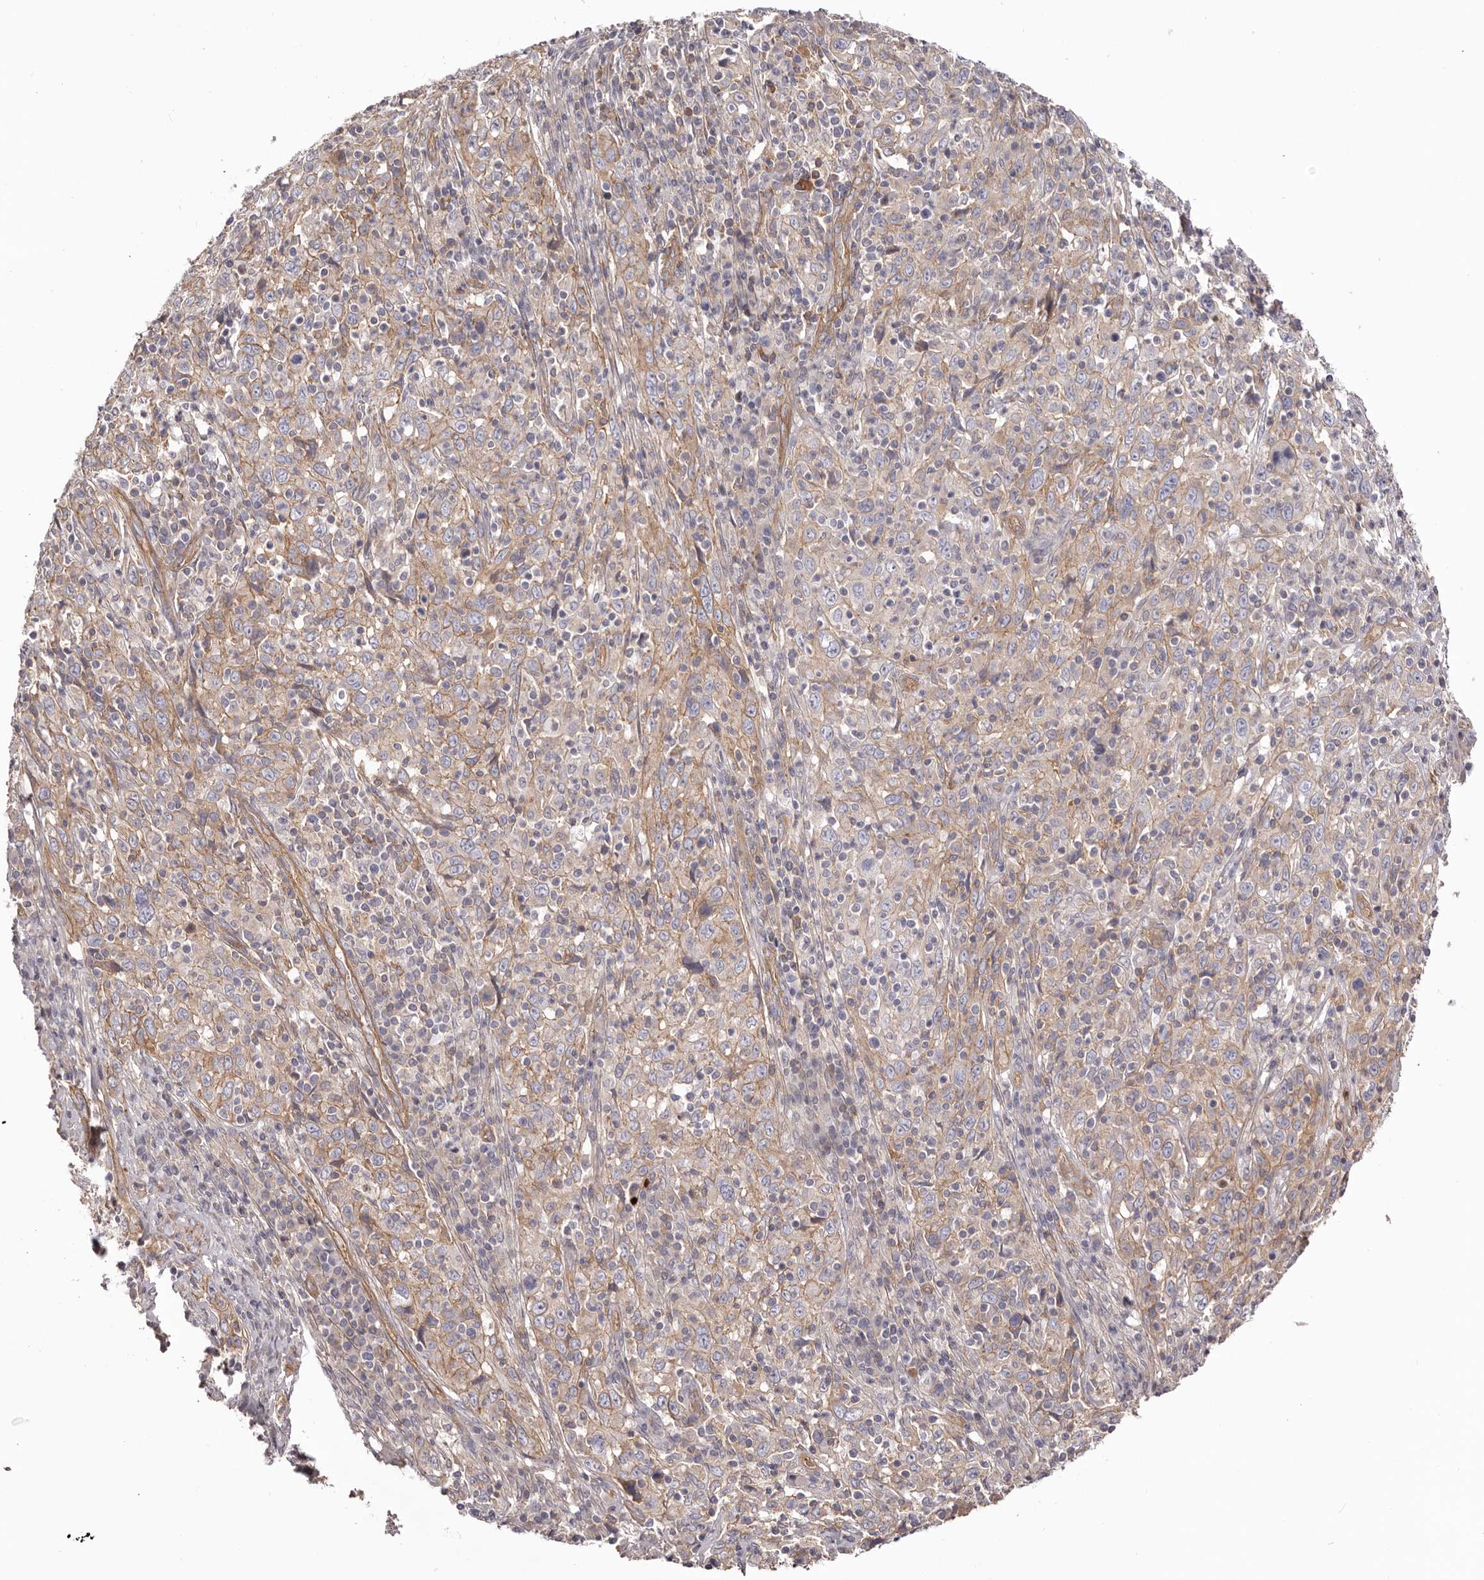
{"staining": {"intensity": "moderate", "quantity": ">75%", "location": "cytoplasmic/membranous"}, "tissue": "cervical cancer", "cell_type": "Tumor cells", "image_type": "cancer", "snomed": [{"axis": "morphology", "description": "Squamous cell carcinoma, NOS"}, {"axis": "topography", "description": "Cervix"}], "caption": "Cervical cancer stained with DAB (3,3'-diaminobenzidine) immunohistochemistry (IHC) reveals medium levels of moderate cytoplasmic/membranous positivity in about >75% of tumor cells.", "gene": "DMRT2", "patient": {"sex": "female", "age": 46}}